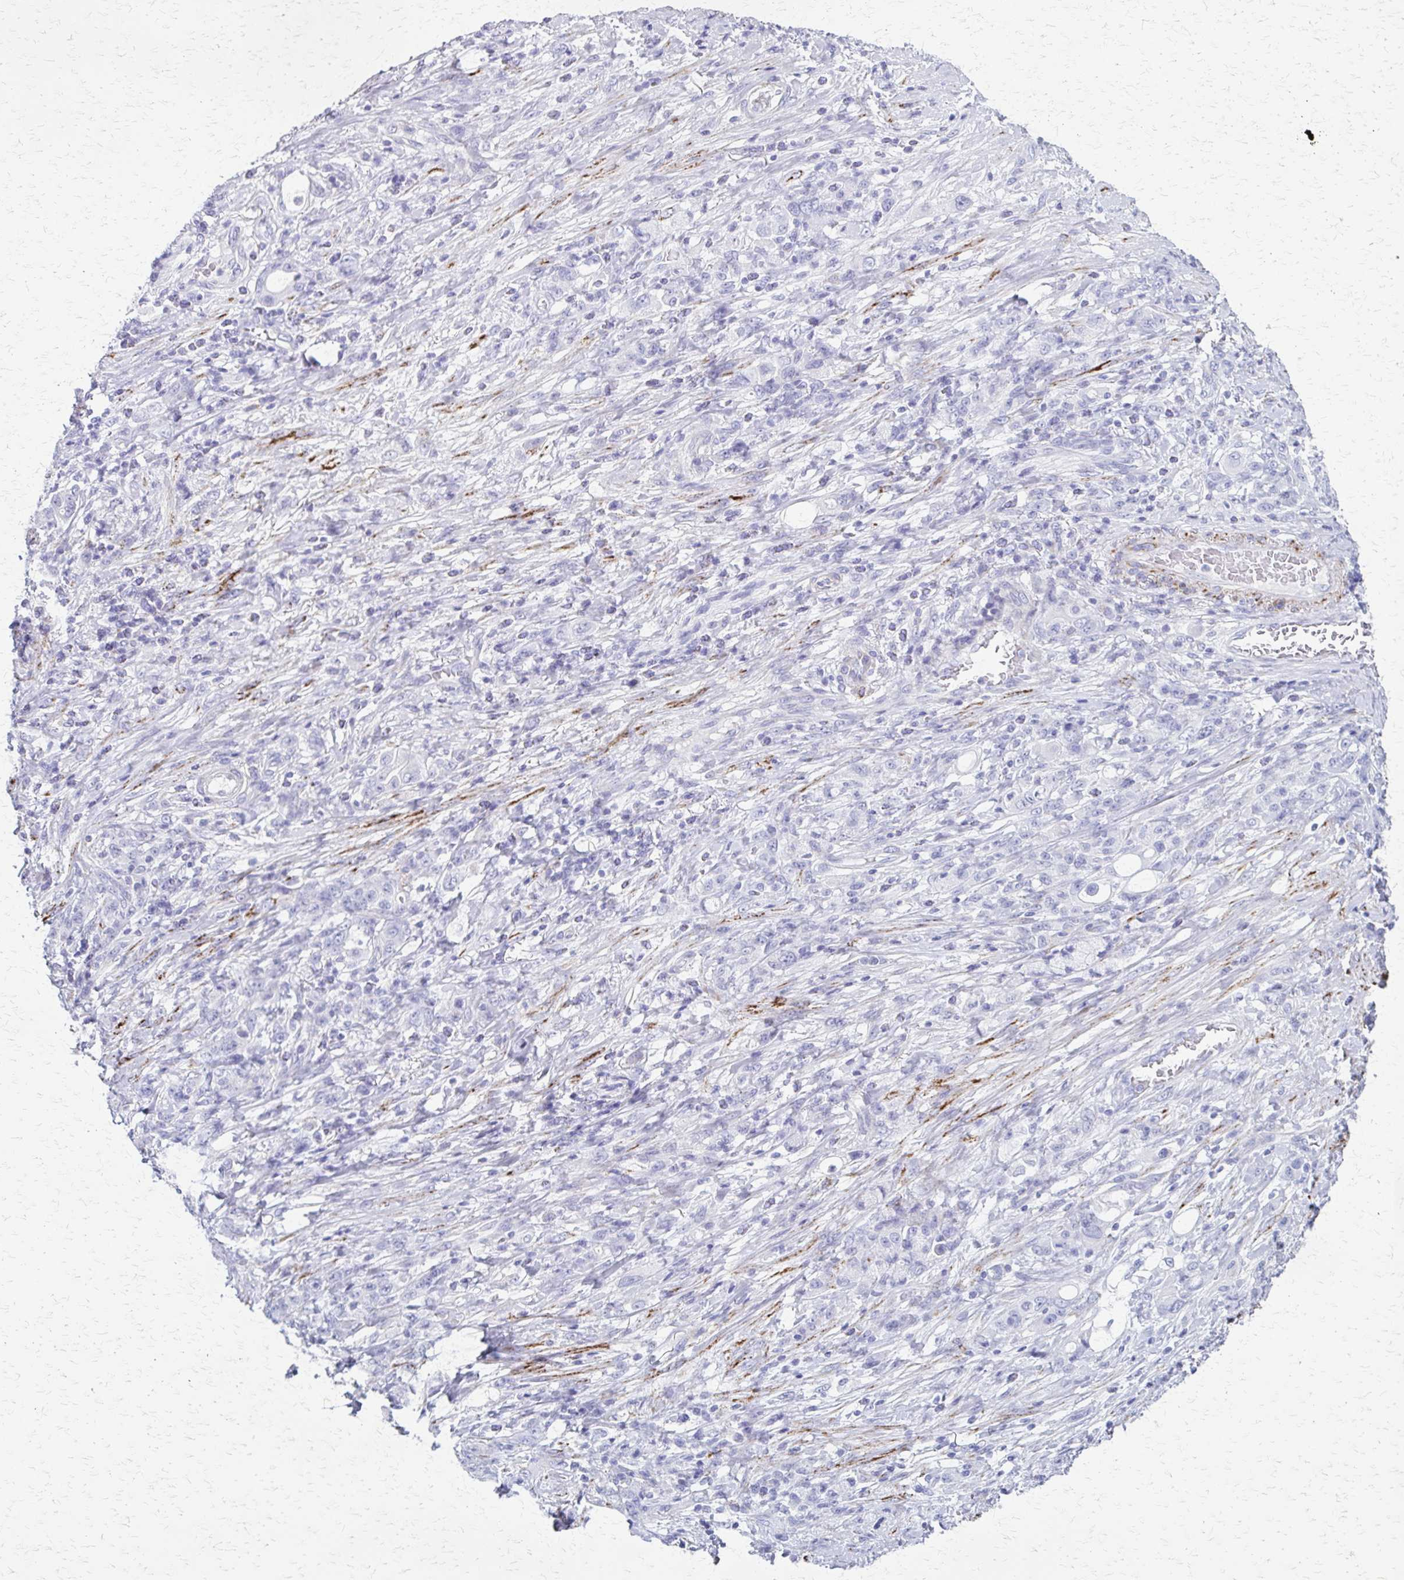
{"staining": {"intensity": "negative", "quantity": "none", "location": "none"}, "tissue": "stomach cancer", "cell_type": "Tumor cells", "image_type": "cancer", "snomed": [{"axis": "morphology", "description": "Adenocarcinoma, NOS"}, {"axis": "topography", "description": "Stomach"}], "caption": "A micrograph of human stomach cancer is negative for staining in tumor cells. Brightfield microscopy of immunohistochemistry stained with DAB (brown) and hematoxylin (blue), captured at high magnification.", "gene": "ZSCAN5B", "patient": {"sex": "female", "age": 79}}